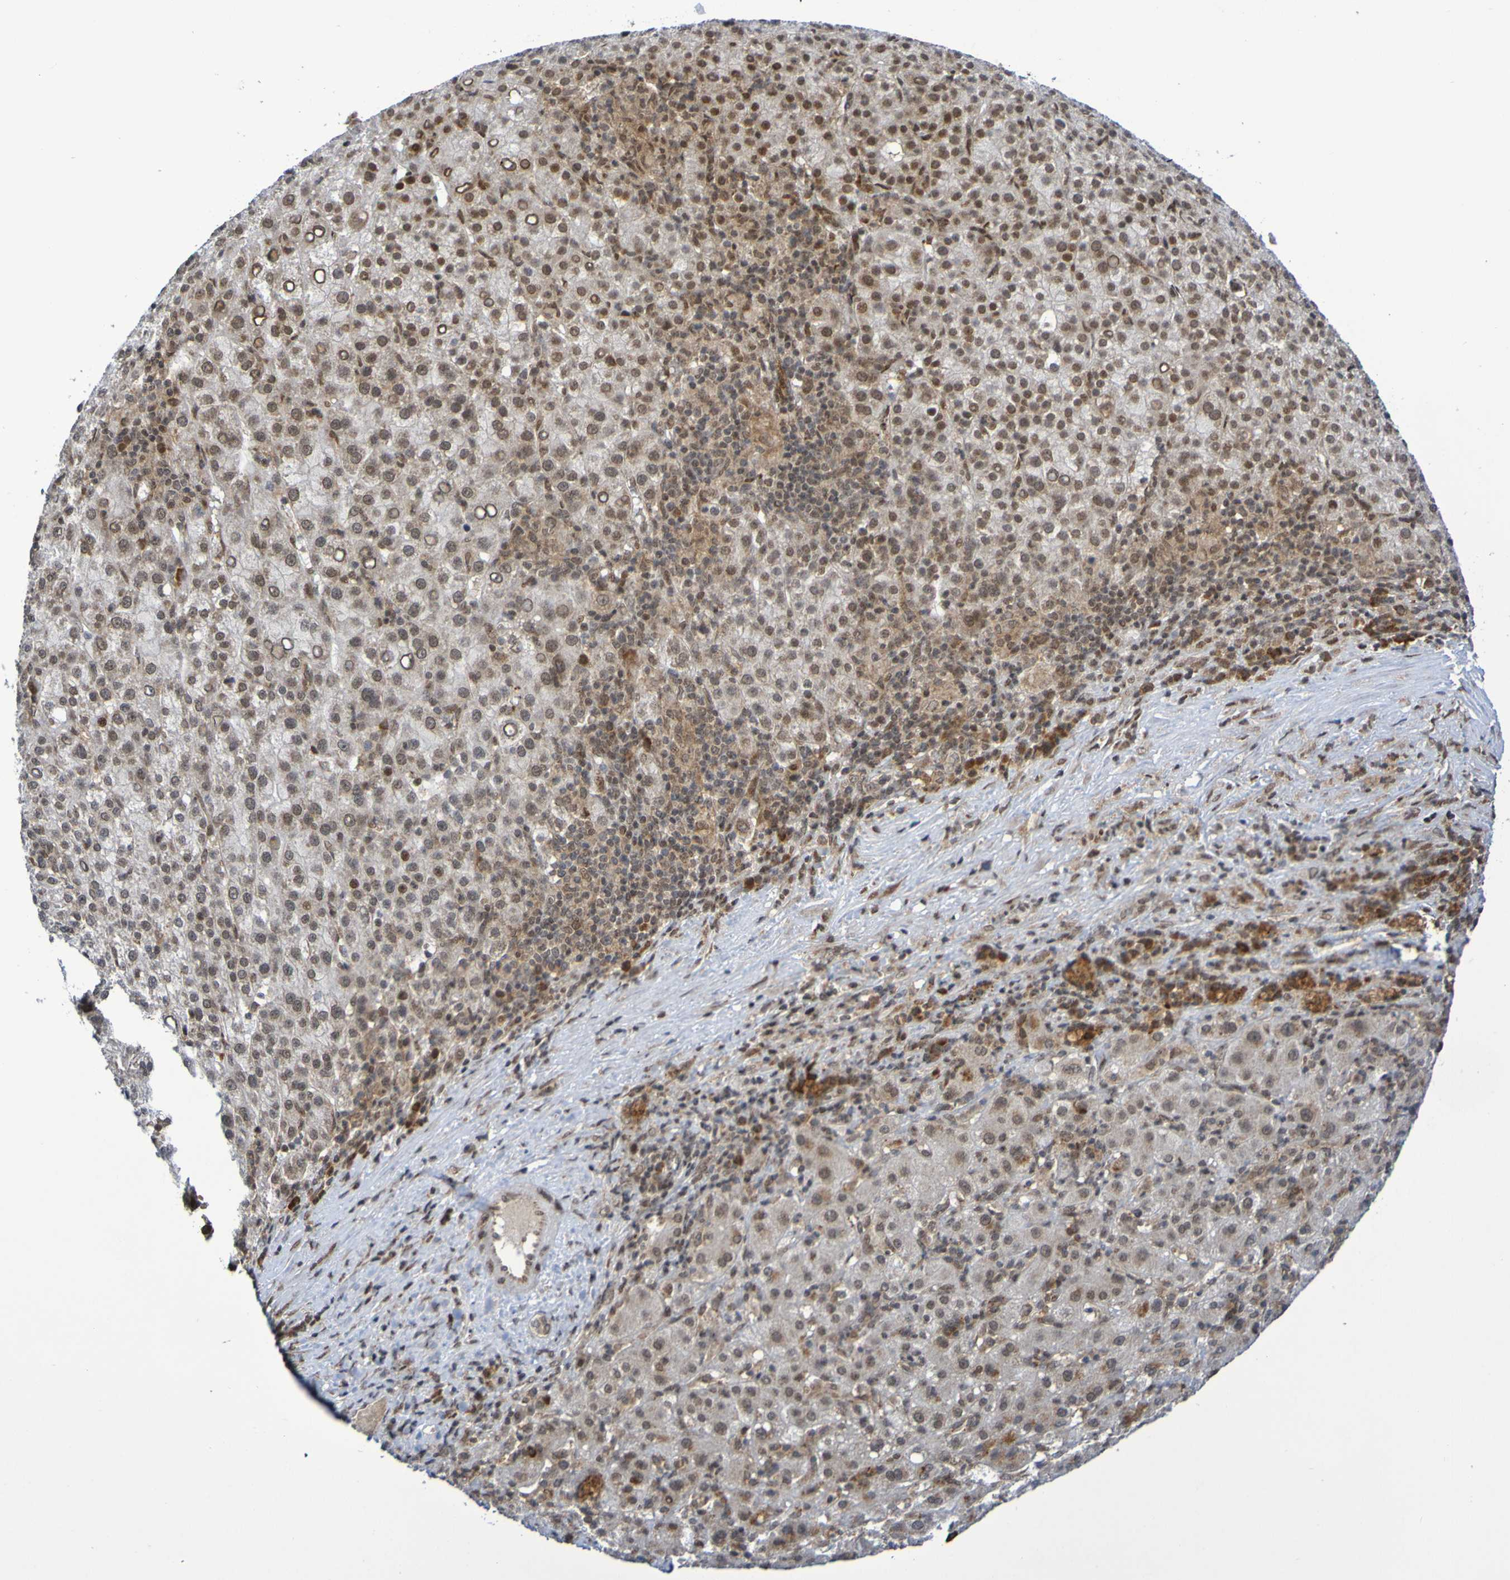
{"staining": {"intensity": "moderate", "quantity": ">75%", "location": "cytoplasmic/membranous,nuclear"}, "tissue": "liver cancer", "cell_type": "Tumor cells", "image_type": "cancer", "snomed": [{"axis": "morphology", "description": "Carcinoma, Hepatocellular, NOS"}, {"axis": "topography", "description": "Liver"}], "caption": "Liver cancer stained with DAB immunohistochemistry shows medium levels of moderate cytoplasmic/membranous and nuclear positivity in approximately >75% of tumor cells.", "gene": "ITLN1", "patient": {"sex": "female", "age": 58}}